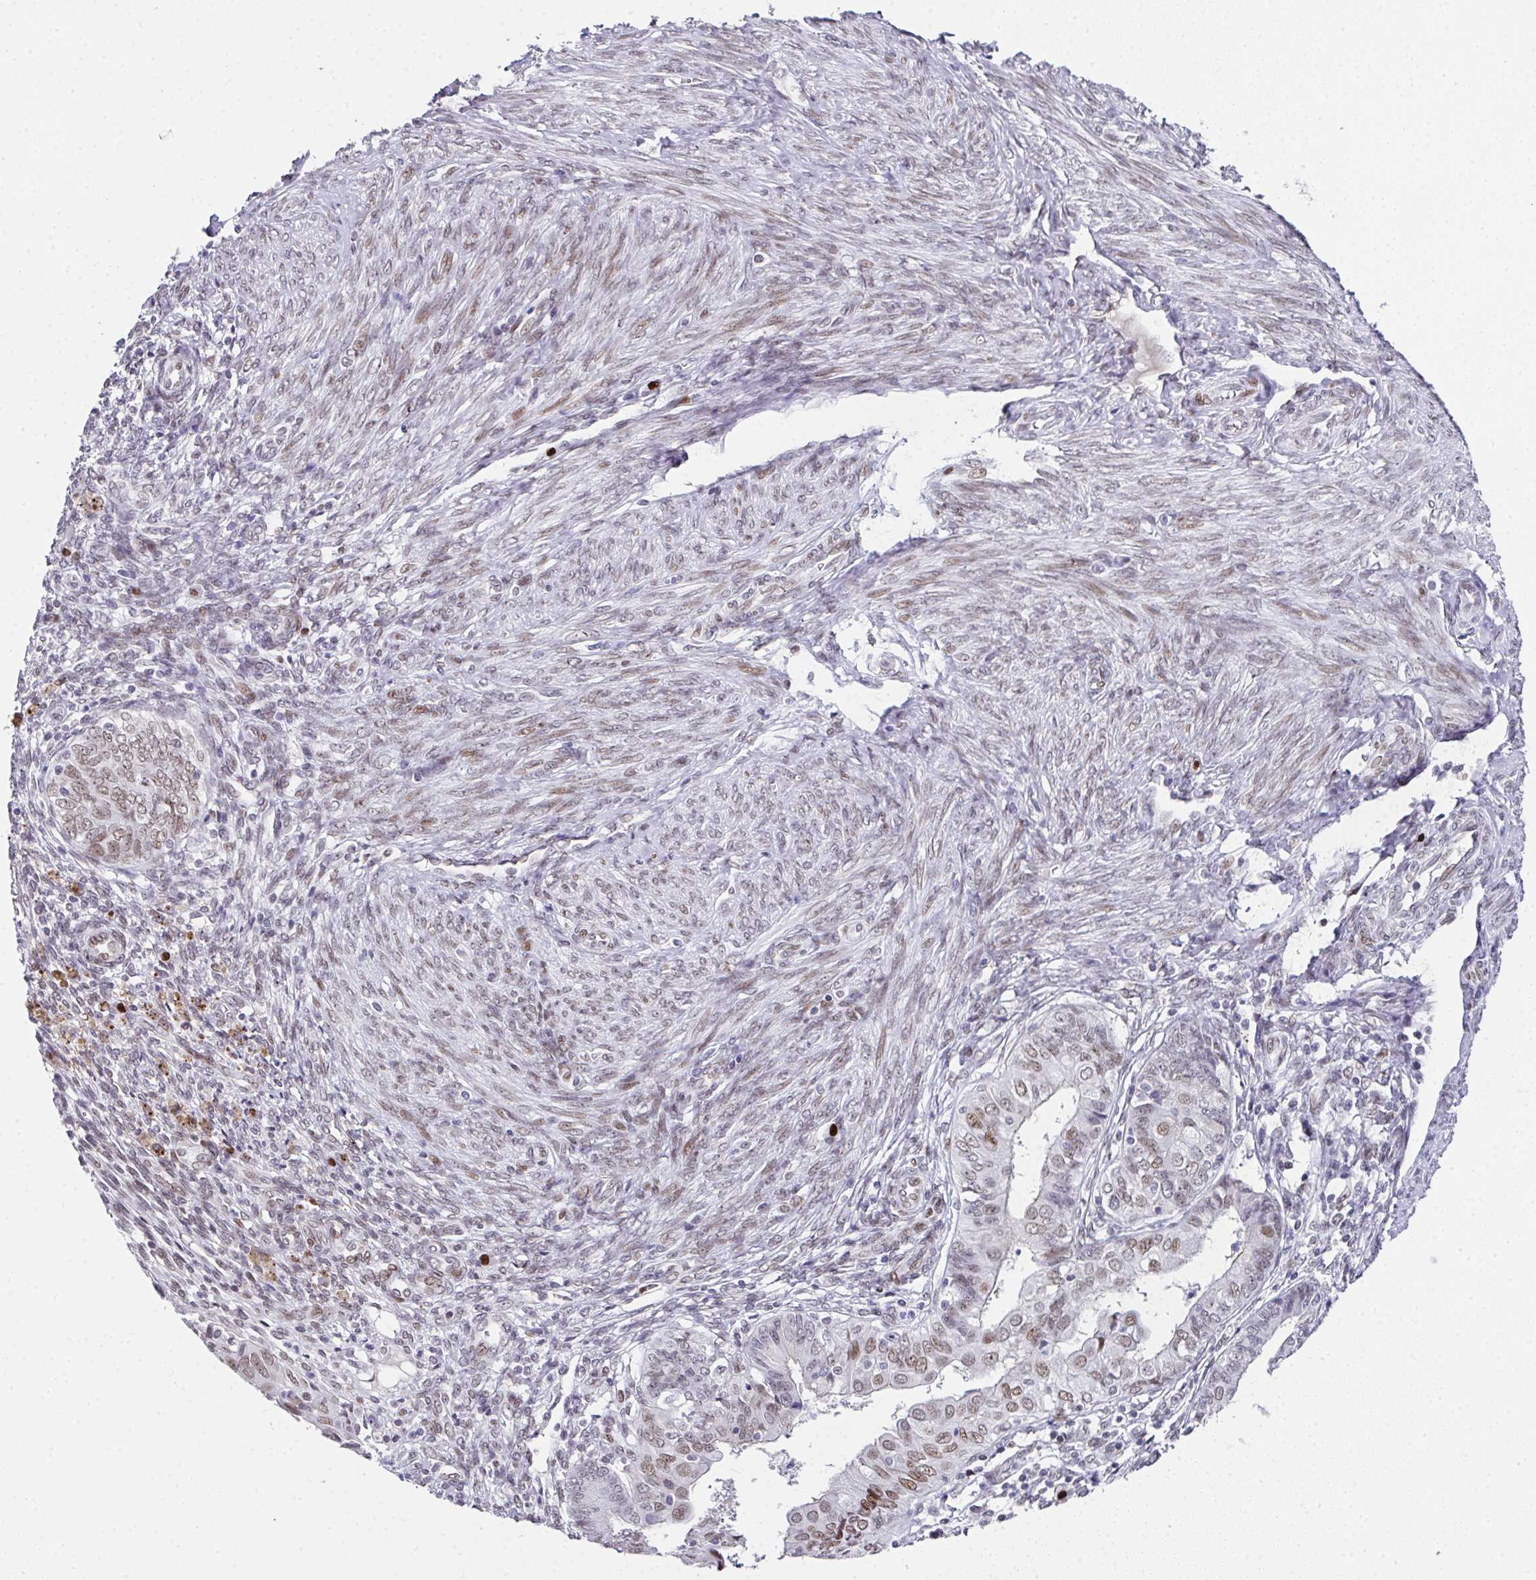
{"staining": {"intensity": "weak", "quantity": "25%-75%", "location": "nuclear"}, "tissue": "endometrial cancer", "cell_type": "Tumor cells", "image_type": "cancer", "snomed": [{"axis": "morphology", "description": "Adenocarcinoma, NOS"}, {"axis": "topography", "description": "Endometrium"}], "caption": "This image exhibits IHC staining of human endometrial cancer (adenocarcinoma), with low weak nuclear positivity in approximately 25%-75% of tumor cells.", "gene": "RB1", "patient": {"sex": "female", "age": 68}}